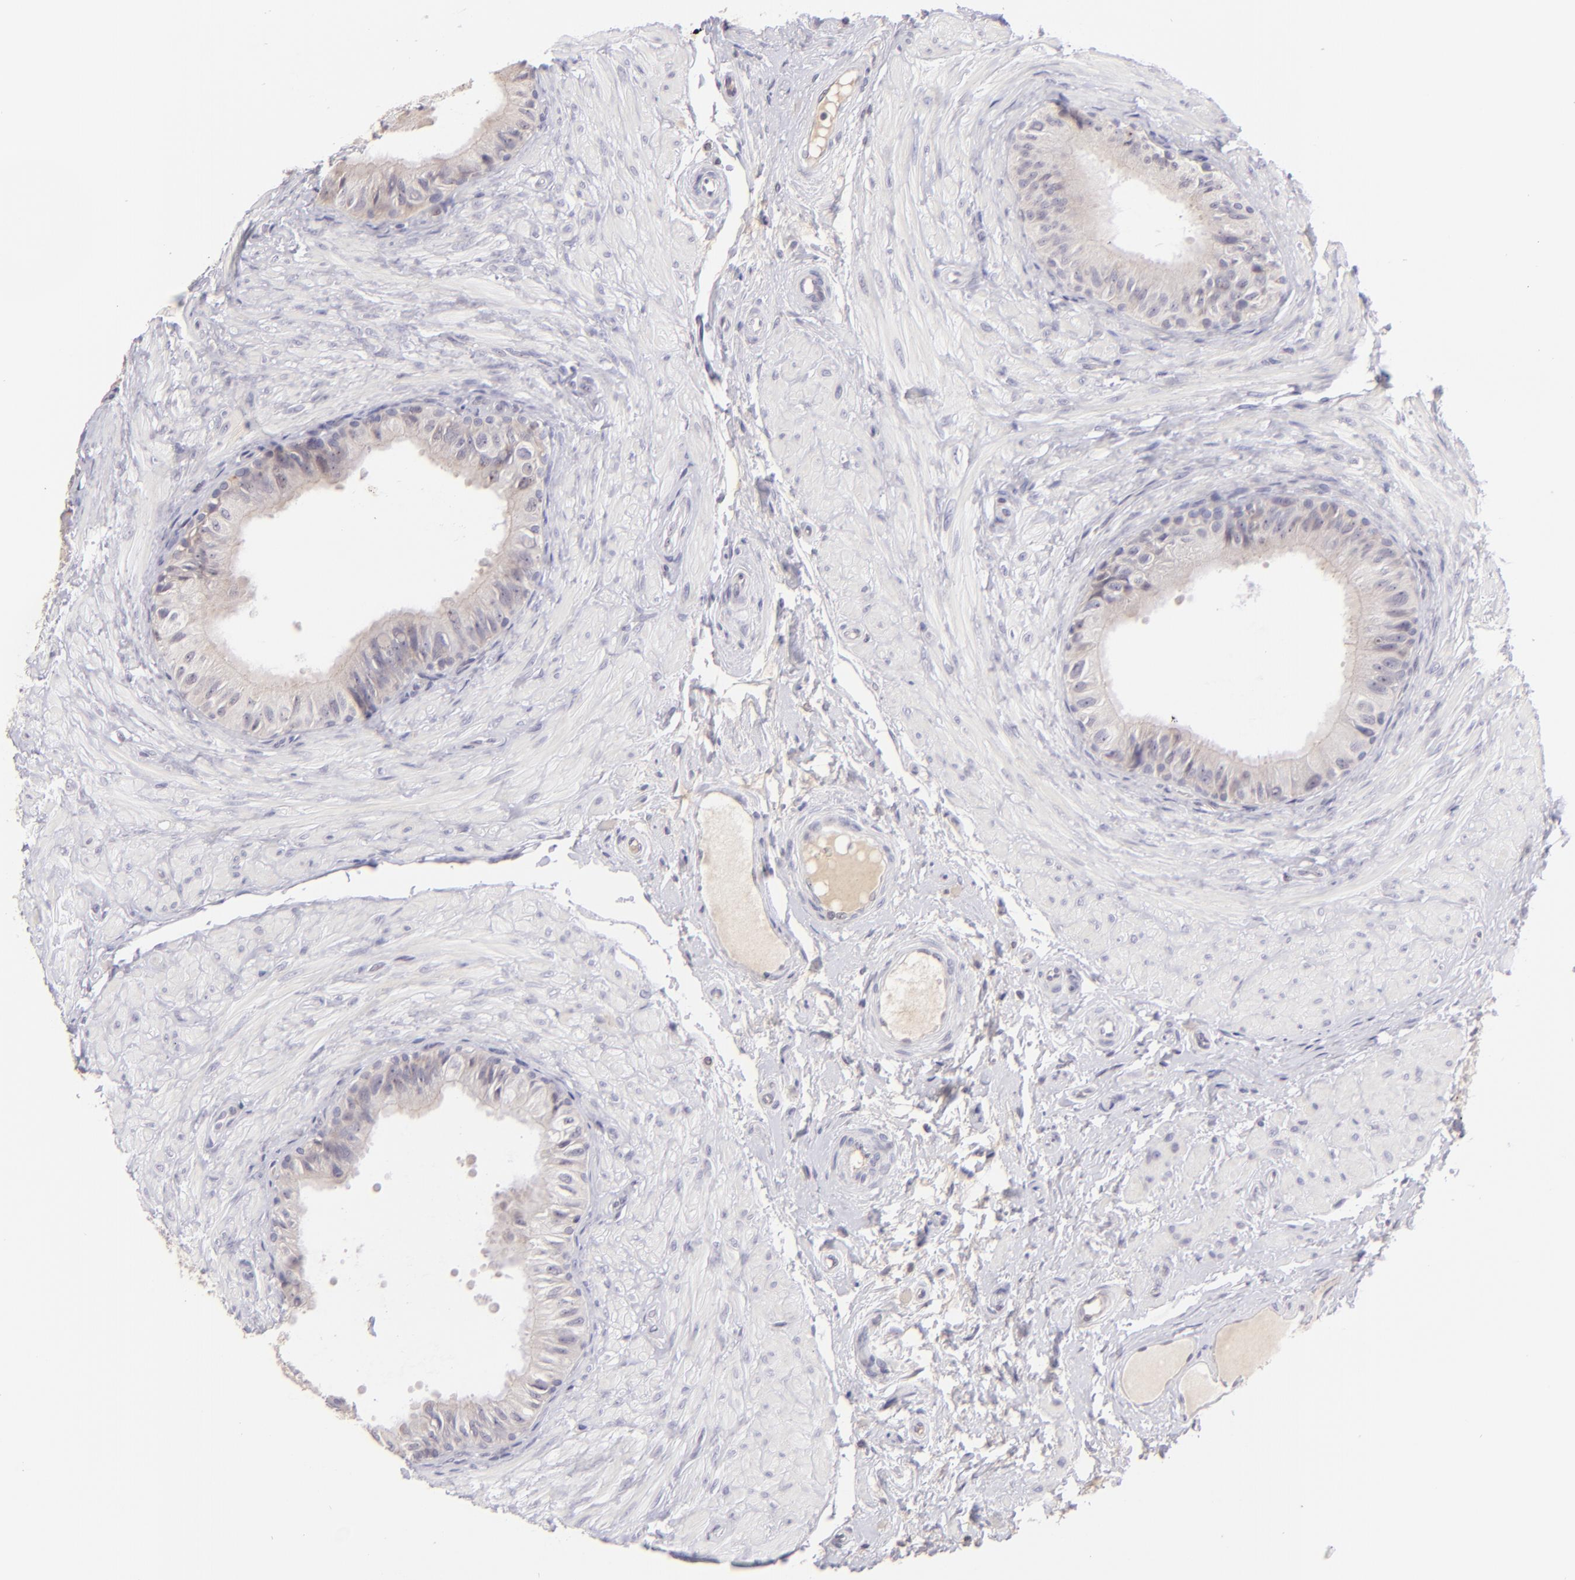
{"staining": {"intensity": "negative", "quantity": "none", "location": "none"}, "tissue": "epididymis", "cell_type": "Glandular cells", "image_type": "normal", "snomed": [{"axis": "morphology", "description": "Normal tissue, NOS"}, {"axis": "topography", "description": "Epididymis"}], "caption": "DAB immunohistochemical staining of unremarkable epididymis reveals no significant staining in glandular cells. Nuclei are stained in blue.", "gene": "MAGEA1", "patient": {"sex": "male", "age": 68}}